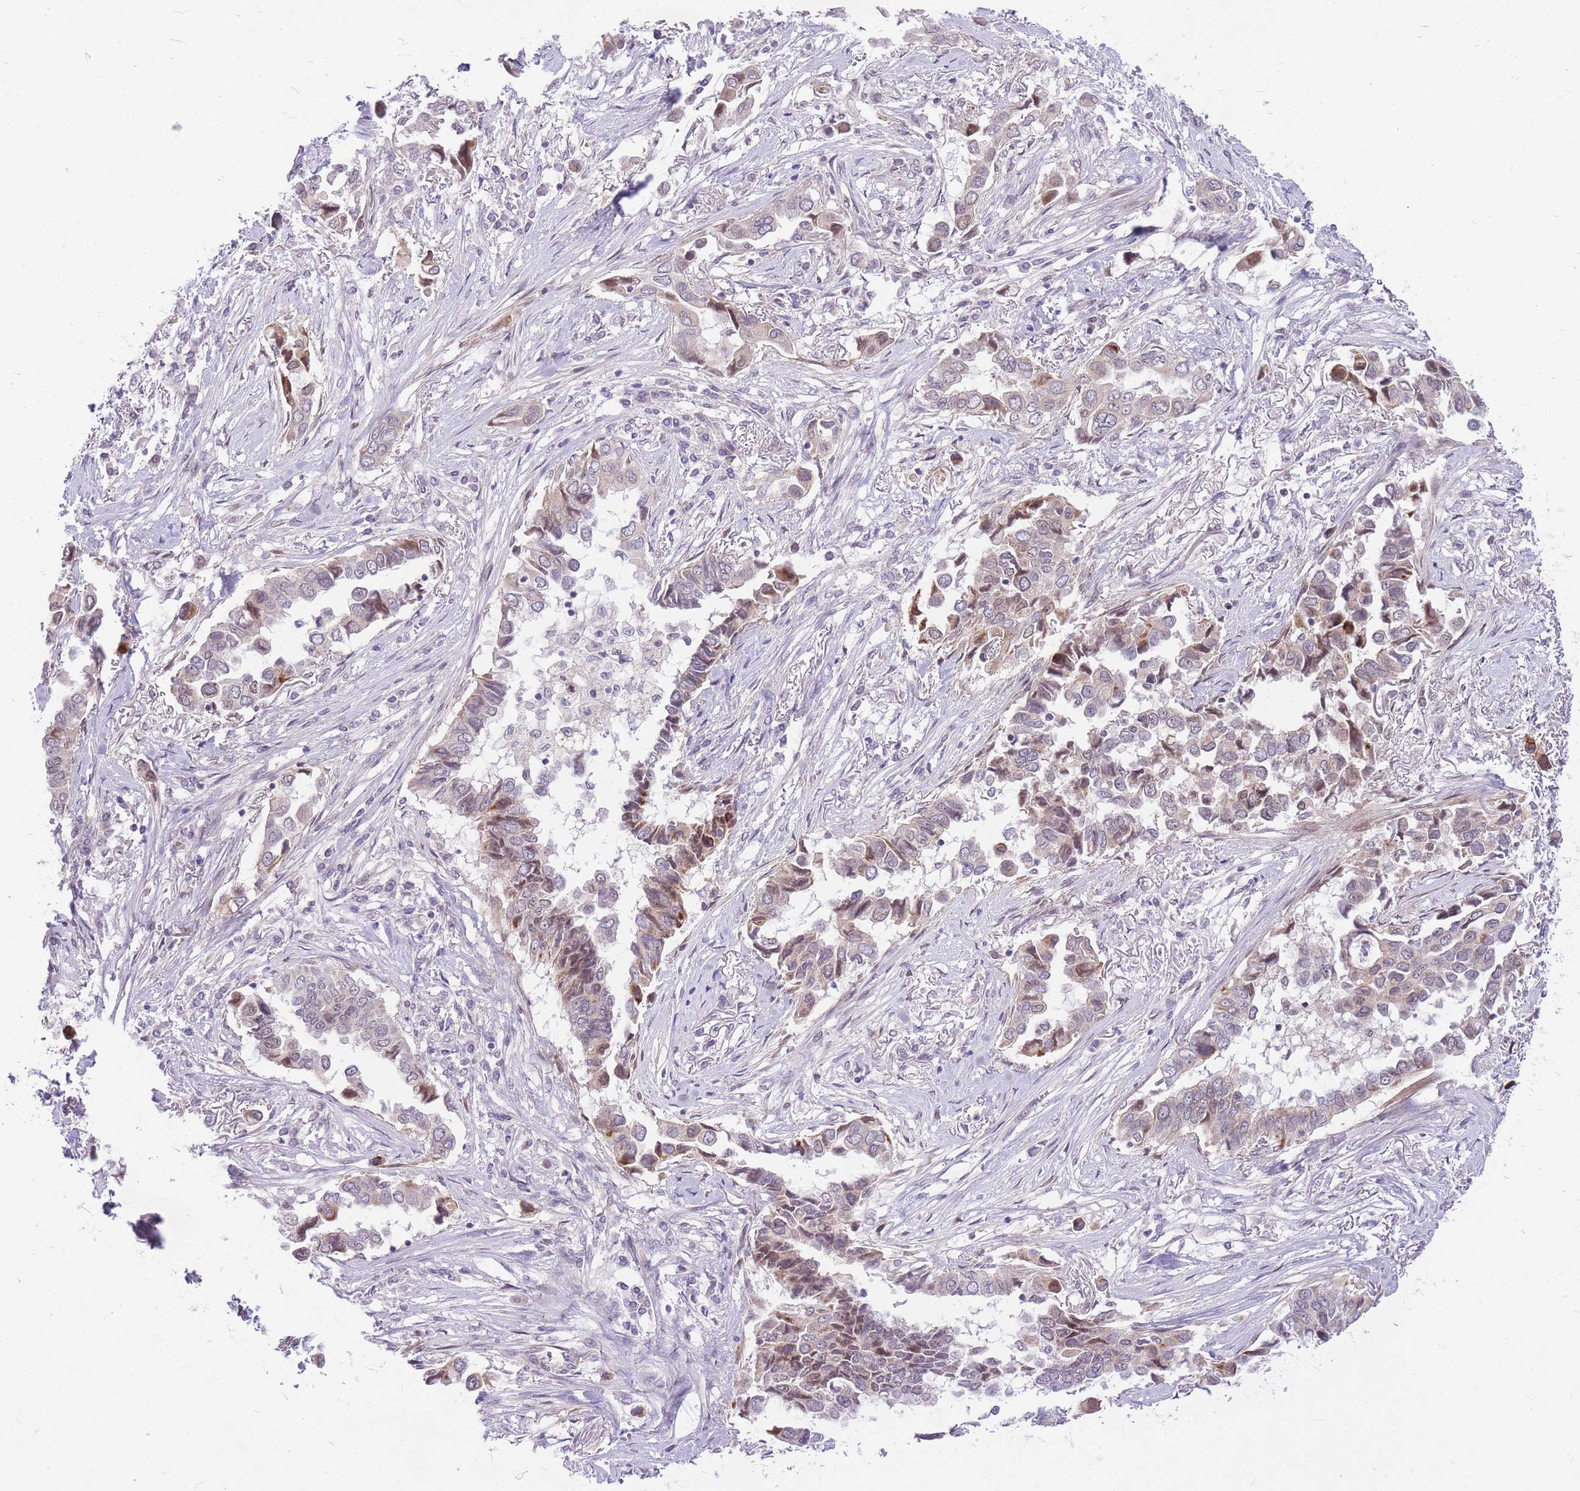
{"staining": {"intensity": "weak", "quantity": "25%-75%", "location": "cytoplasmic/membranous,nuclear"}, "tissue": "lung cancer", "cell_type": "Tumor cells", "image_type": "cancer", "snomed": [{"axis": "morphology", "description": "Adenocarcinoma, NOS"}, {"axis": "topography", "description": "Lung"}], "caption": "Immunohistochemical staining of lung adenocarcinoma reveals low levels of weak cytoplasmic/membranous and nuclear protein expression in approximately 25%-75% of tumor cells. Nuclei are stained in blue.", "gene": "ERCC2", "patient": {"sex": "female", "age": 76}}